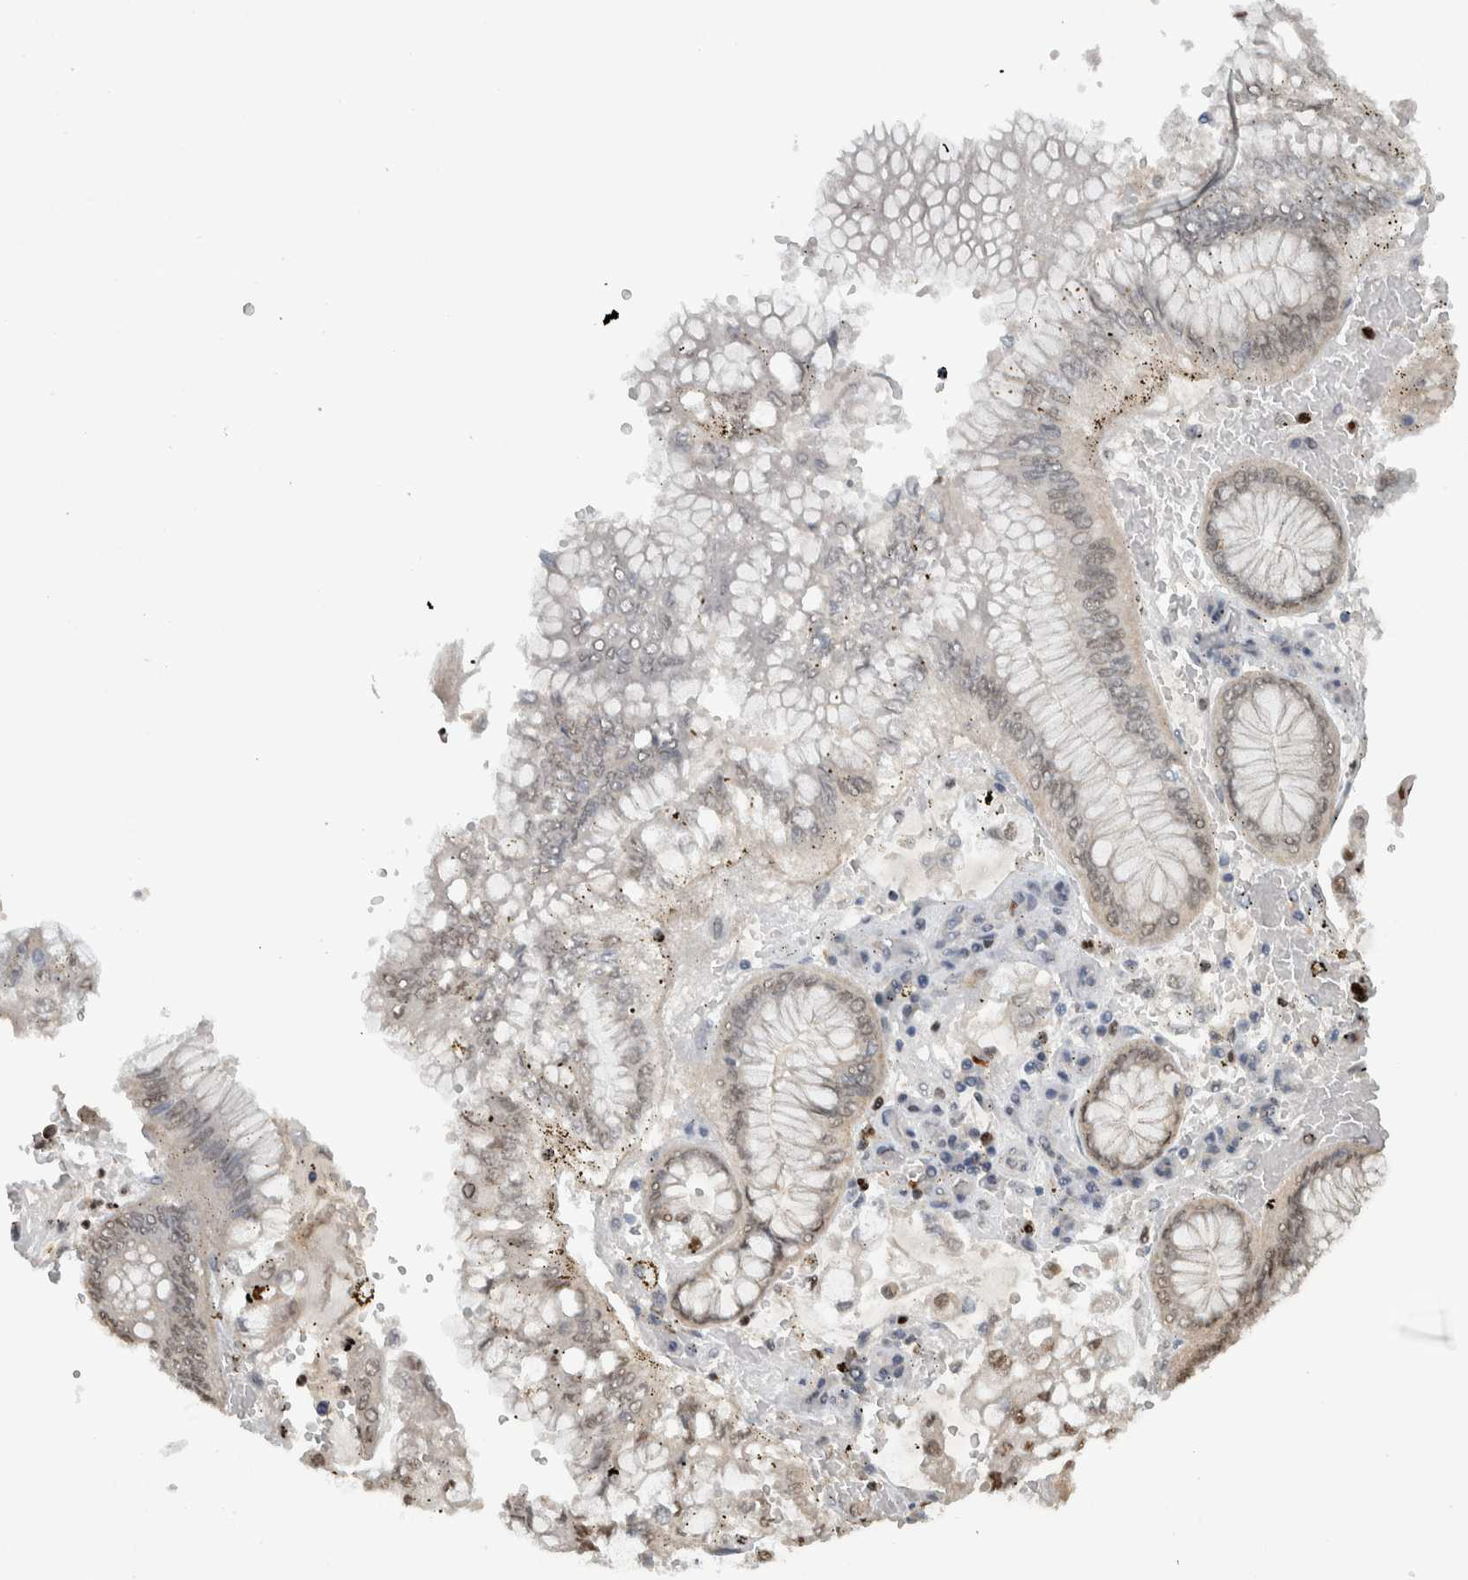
{"staining": {"intensity": "weak", "quantity": "<25%", "location": "nuclear"}, "tissue": "stomach cancer", "cell_type": "Tumor cells", "image_type": "cancer", "snomed": [{"axis": "morphology", "description": "Adenocarcinoma, NOS"}, {"axis": "topography", "description": "Stomach"}], "caption": "Protein analysis of stomach cancer (adenocarcinoma) demonstrates no significant positivity in tumor cells.", "gene": "ADPRM", "patient": {"sex": "male", "age": 76}}